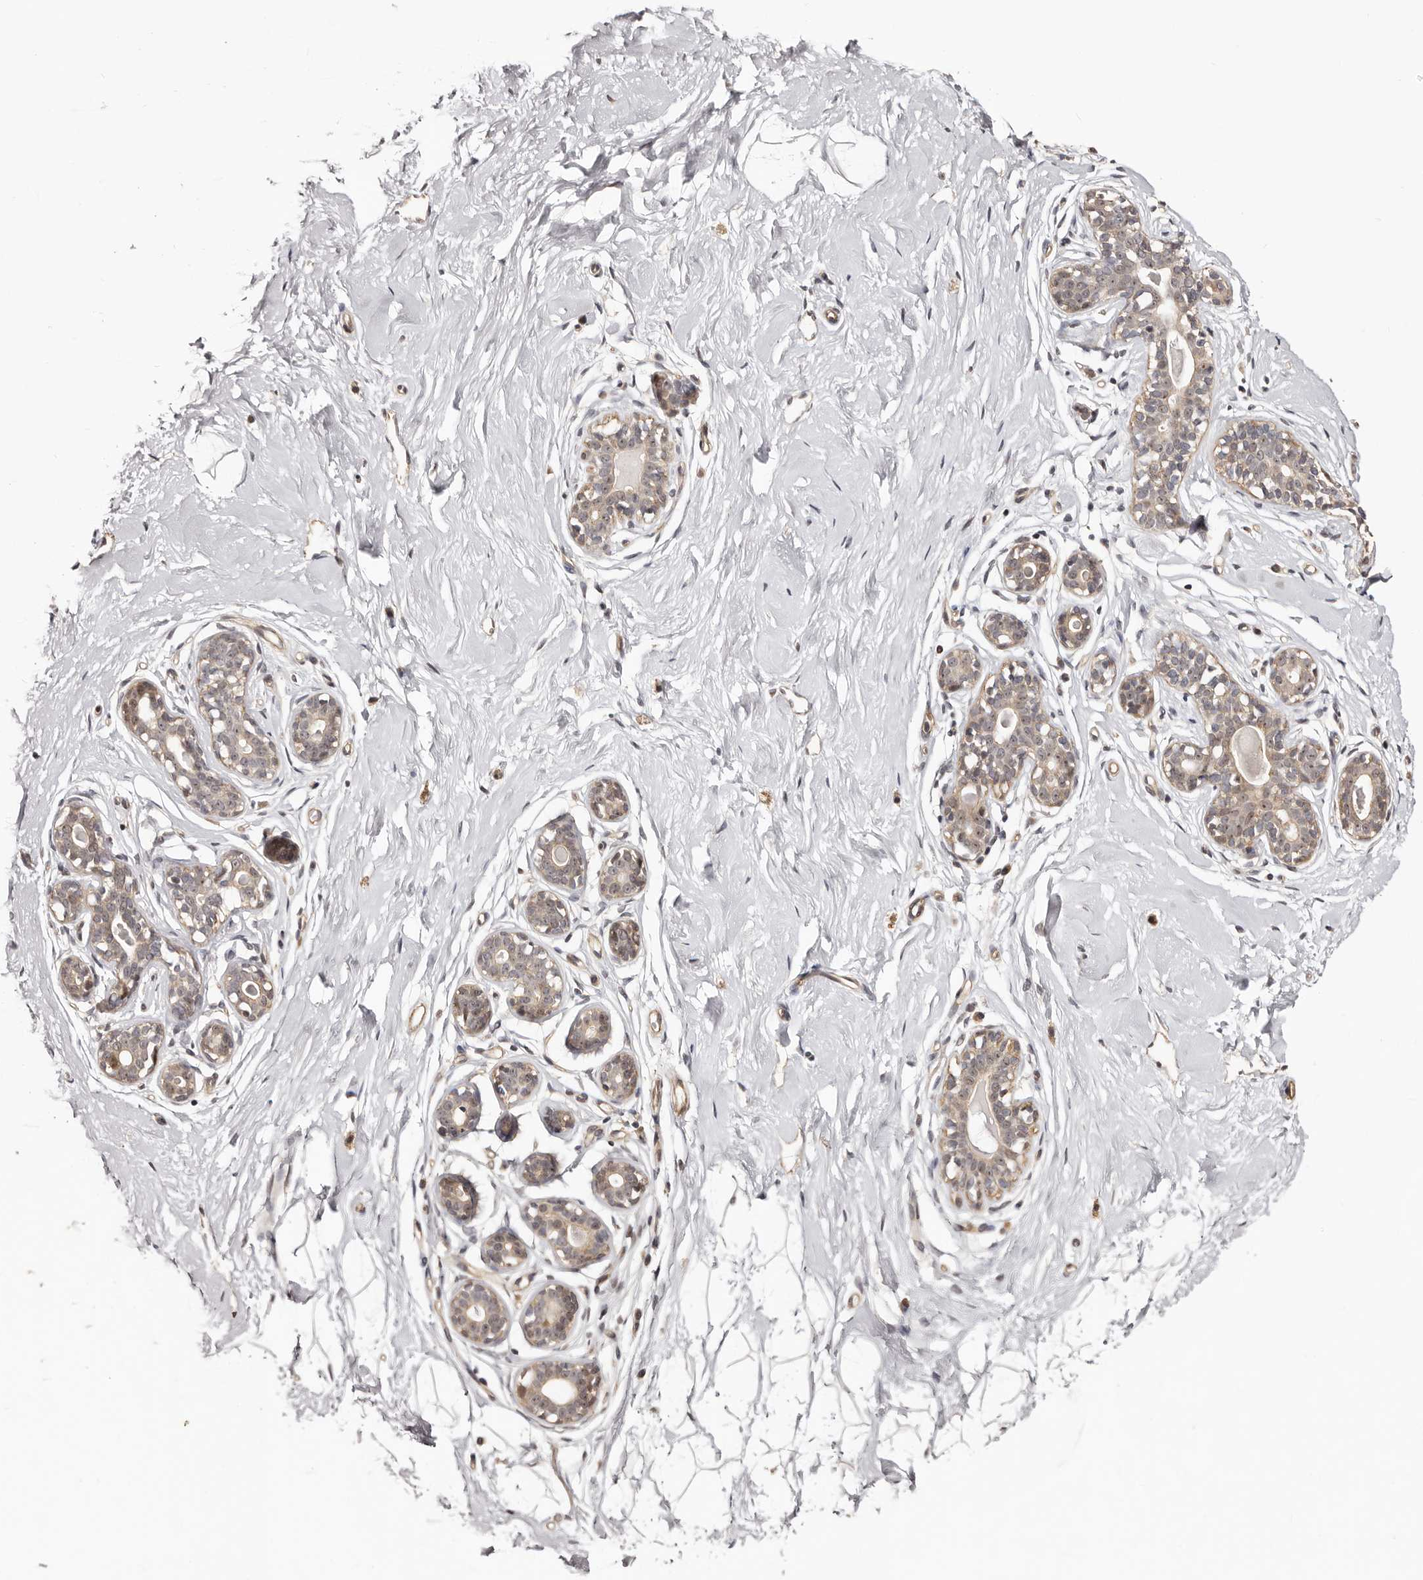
{"staining": {"intensity": "moderate", "quantity": "<25%", "location": "nuclear"}, "tissue": "breast", "cell_type": "Adipocytes", "image_type": "normal", "snomed": [{"axis": "morphology", "description": "Normal tissue, NOS"}, {"axis": "morphology", "description": "Adenoma, NOS"}, {"axis": "topography", "description": "Breast"}], "caption": "Protein staining of unremarkable breast displays moderate nuclear expression in approximately <25% of adipocytes. (IHC, brightfield microscopy, high magnification).", "gene": "NOL12", "patient": {"sex": "female", "age": 23}}